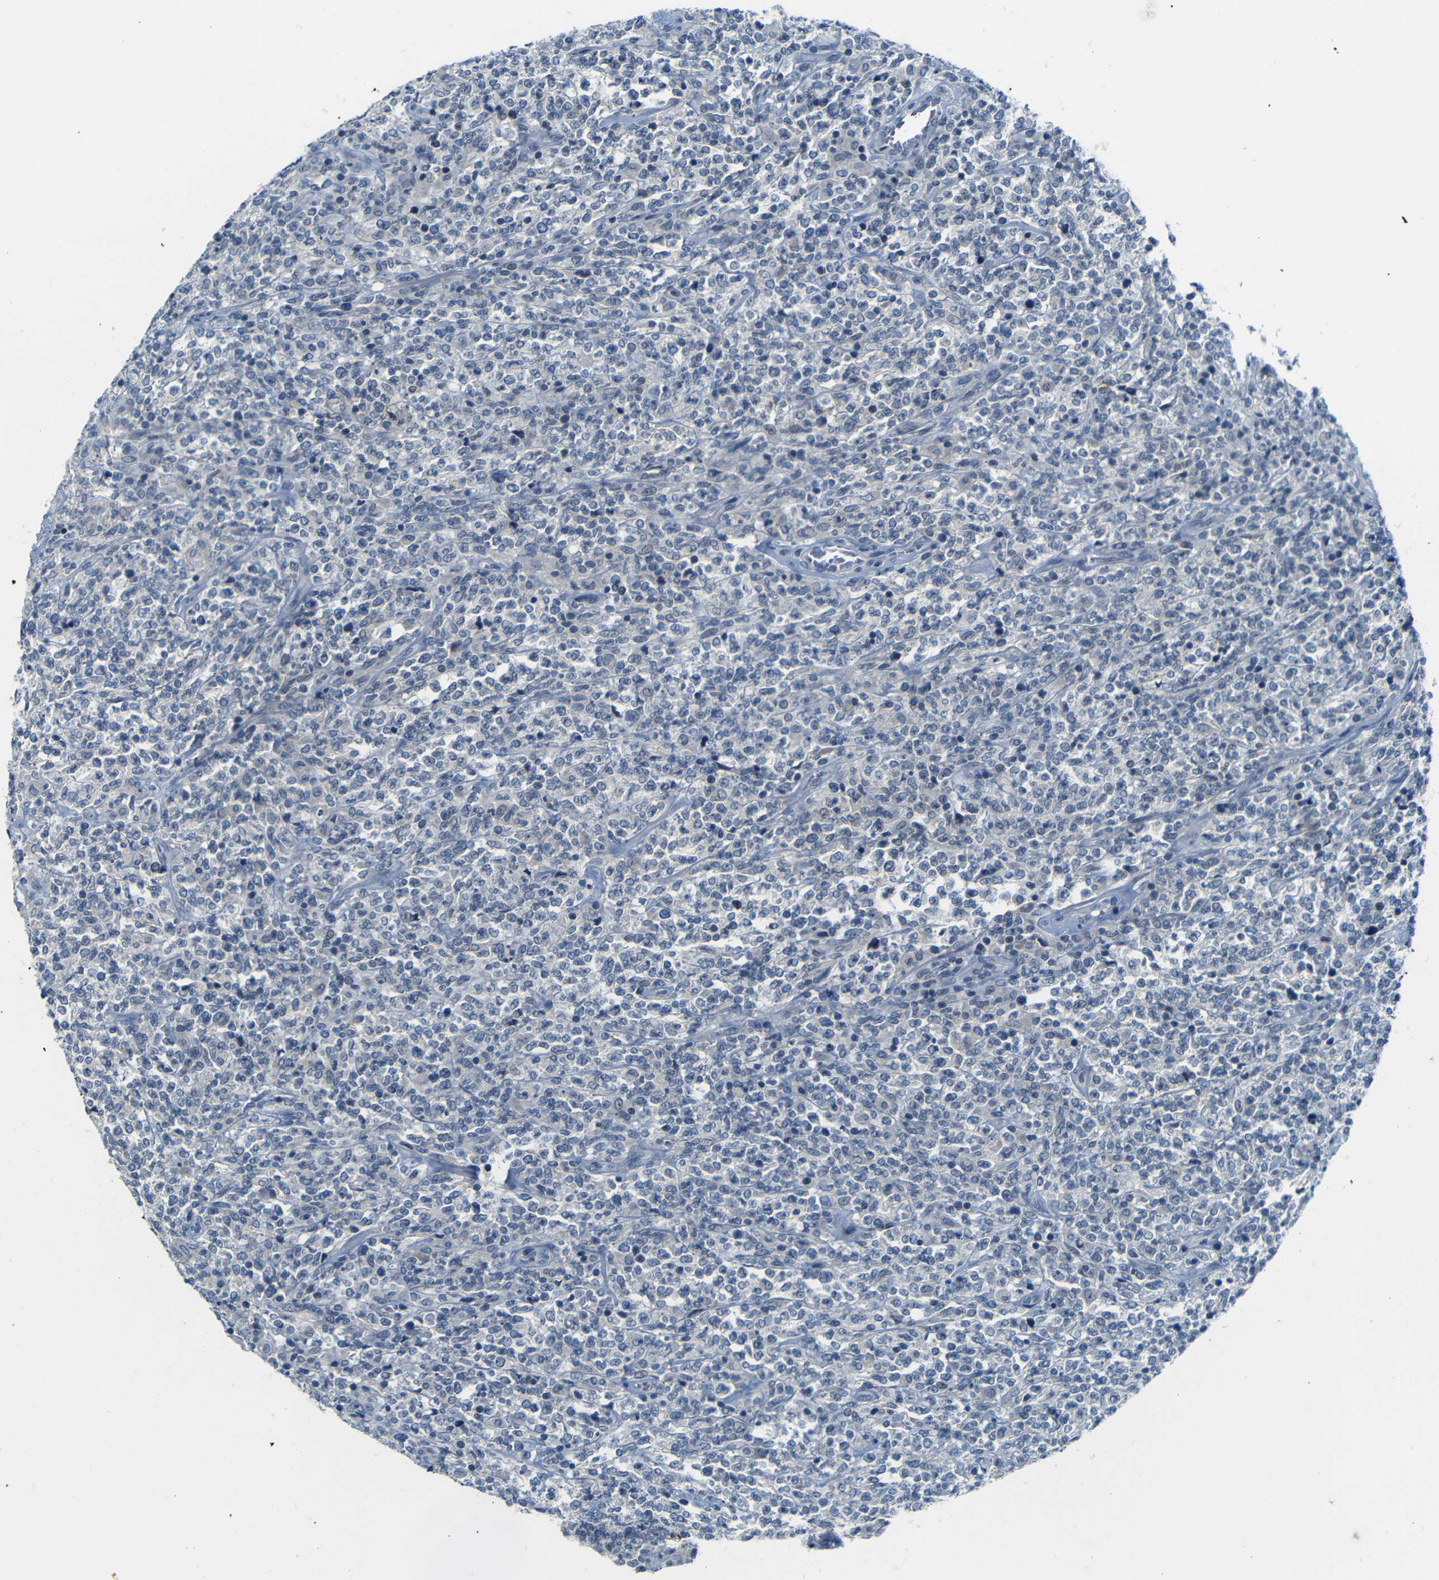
{"staining": {"intensity": "negative", "quantity": "none", "location": "none"}, "tissue": "lymphoma", "cell_type": "Tumor cells", "image_type": "cancer", "snomed": [{"axis": "morphology", "description": "Malignant lymphoma, non-Hodgkin's type, High grade"}, {"axis": "topography", "description": "Soft tissue"}], "caption": "This is an immunohistochemistry image of human lymphoma. There is no expression in tumor cells.", "gene": "ANK3", "patient": {"sex": "male", "age": 18}}